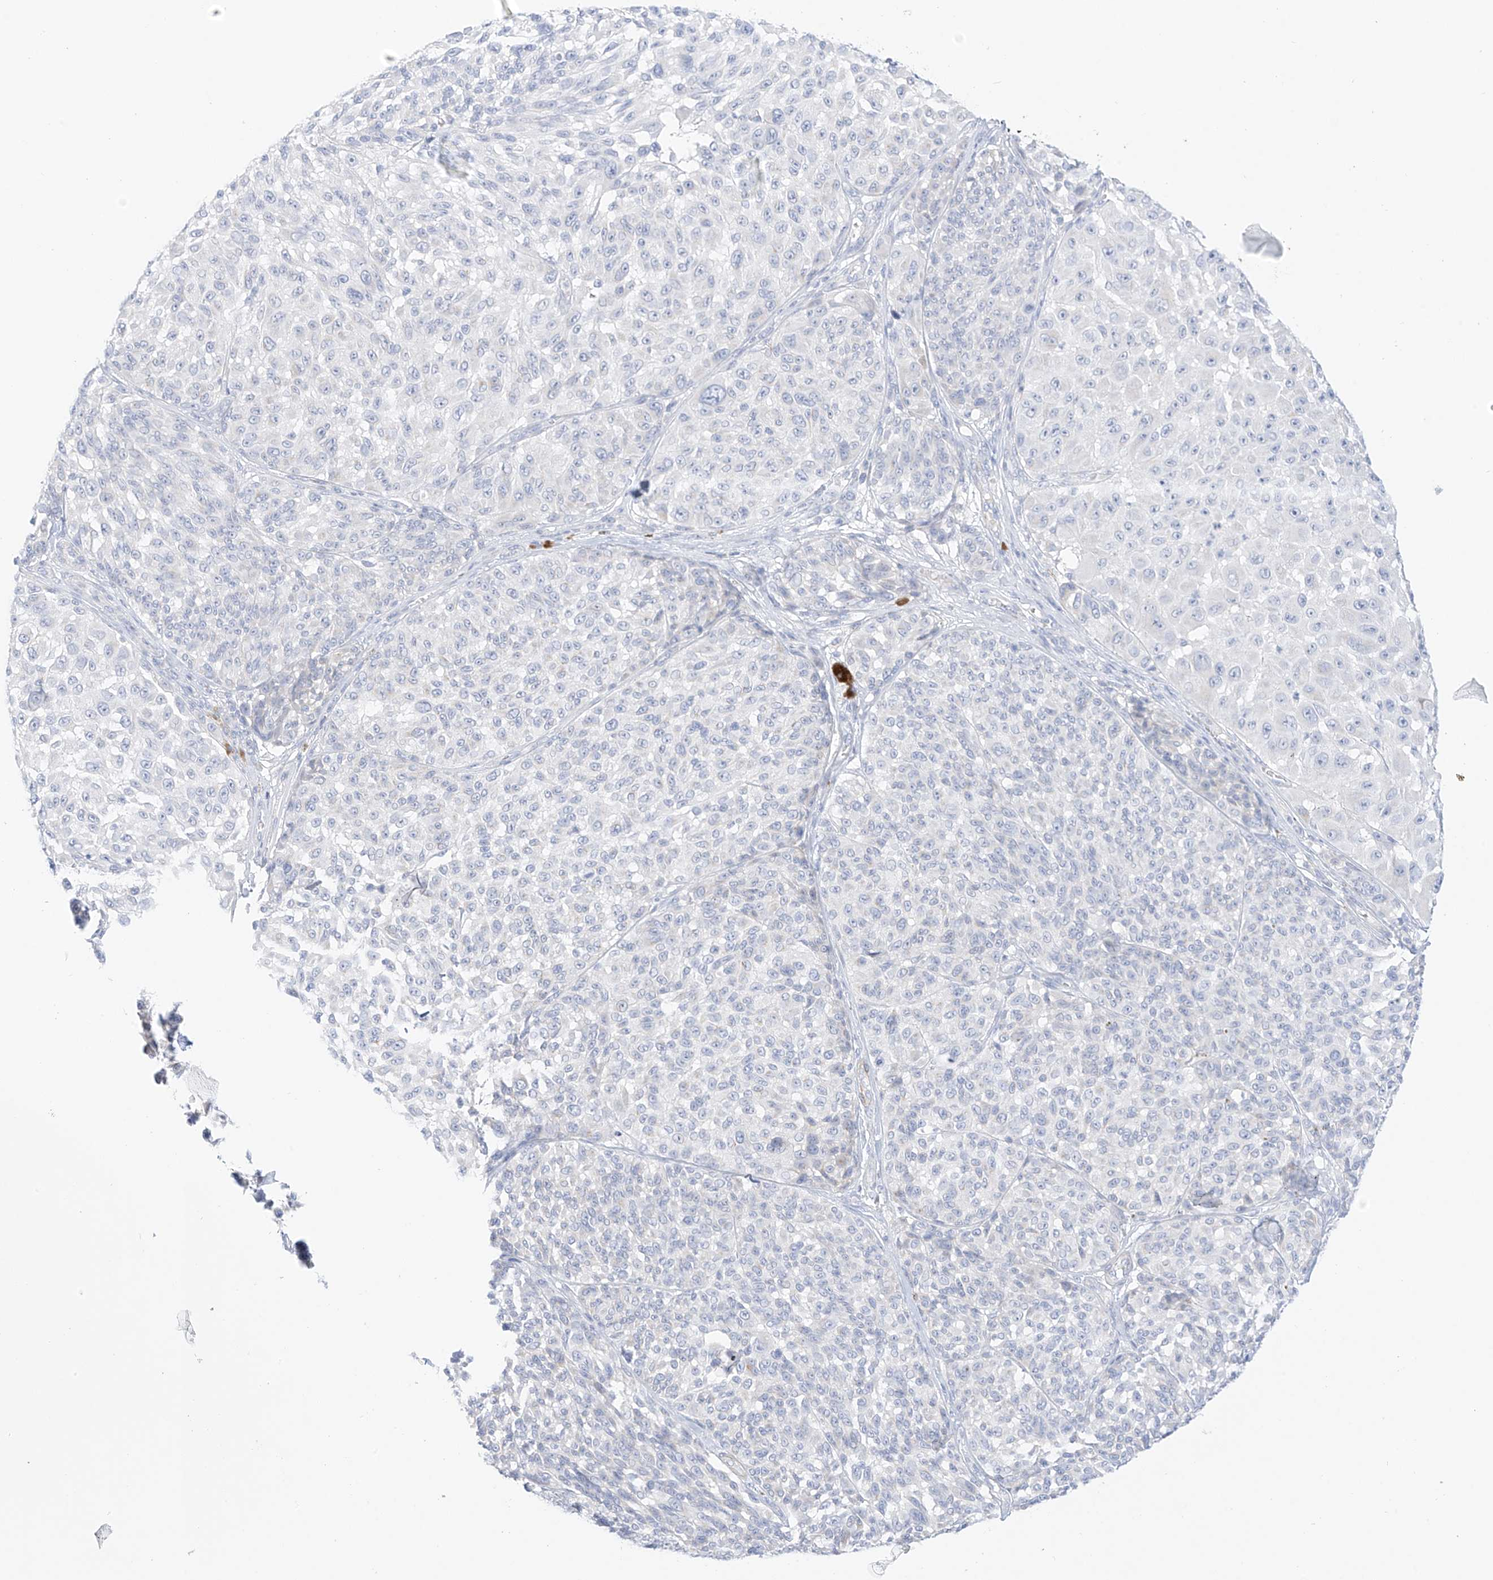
{"staining": {"intensity": "negative", "quantity": "none", "location": "none"}, "tissue": "melanoma", "cell_type": "Tumor cells", "image_type": "cancer", "snomed": [{"axis": "morphology", "description": "Malignant melanoma, NOS"}, {"axis": "topography", "description": "Skin"}], "caption": "Immunohistochemistry (IHC) of melanoma exhibits no expression in tumor cells.", "gene": "ST3GAL5", "patient": {"sex": "male", "age": 83}}